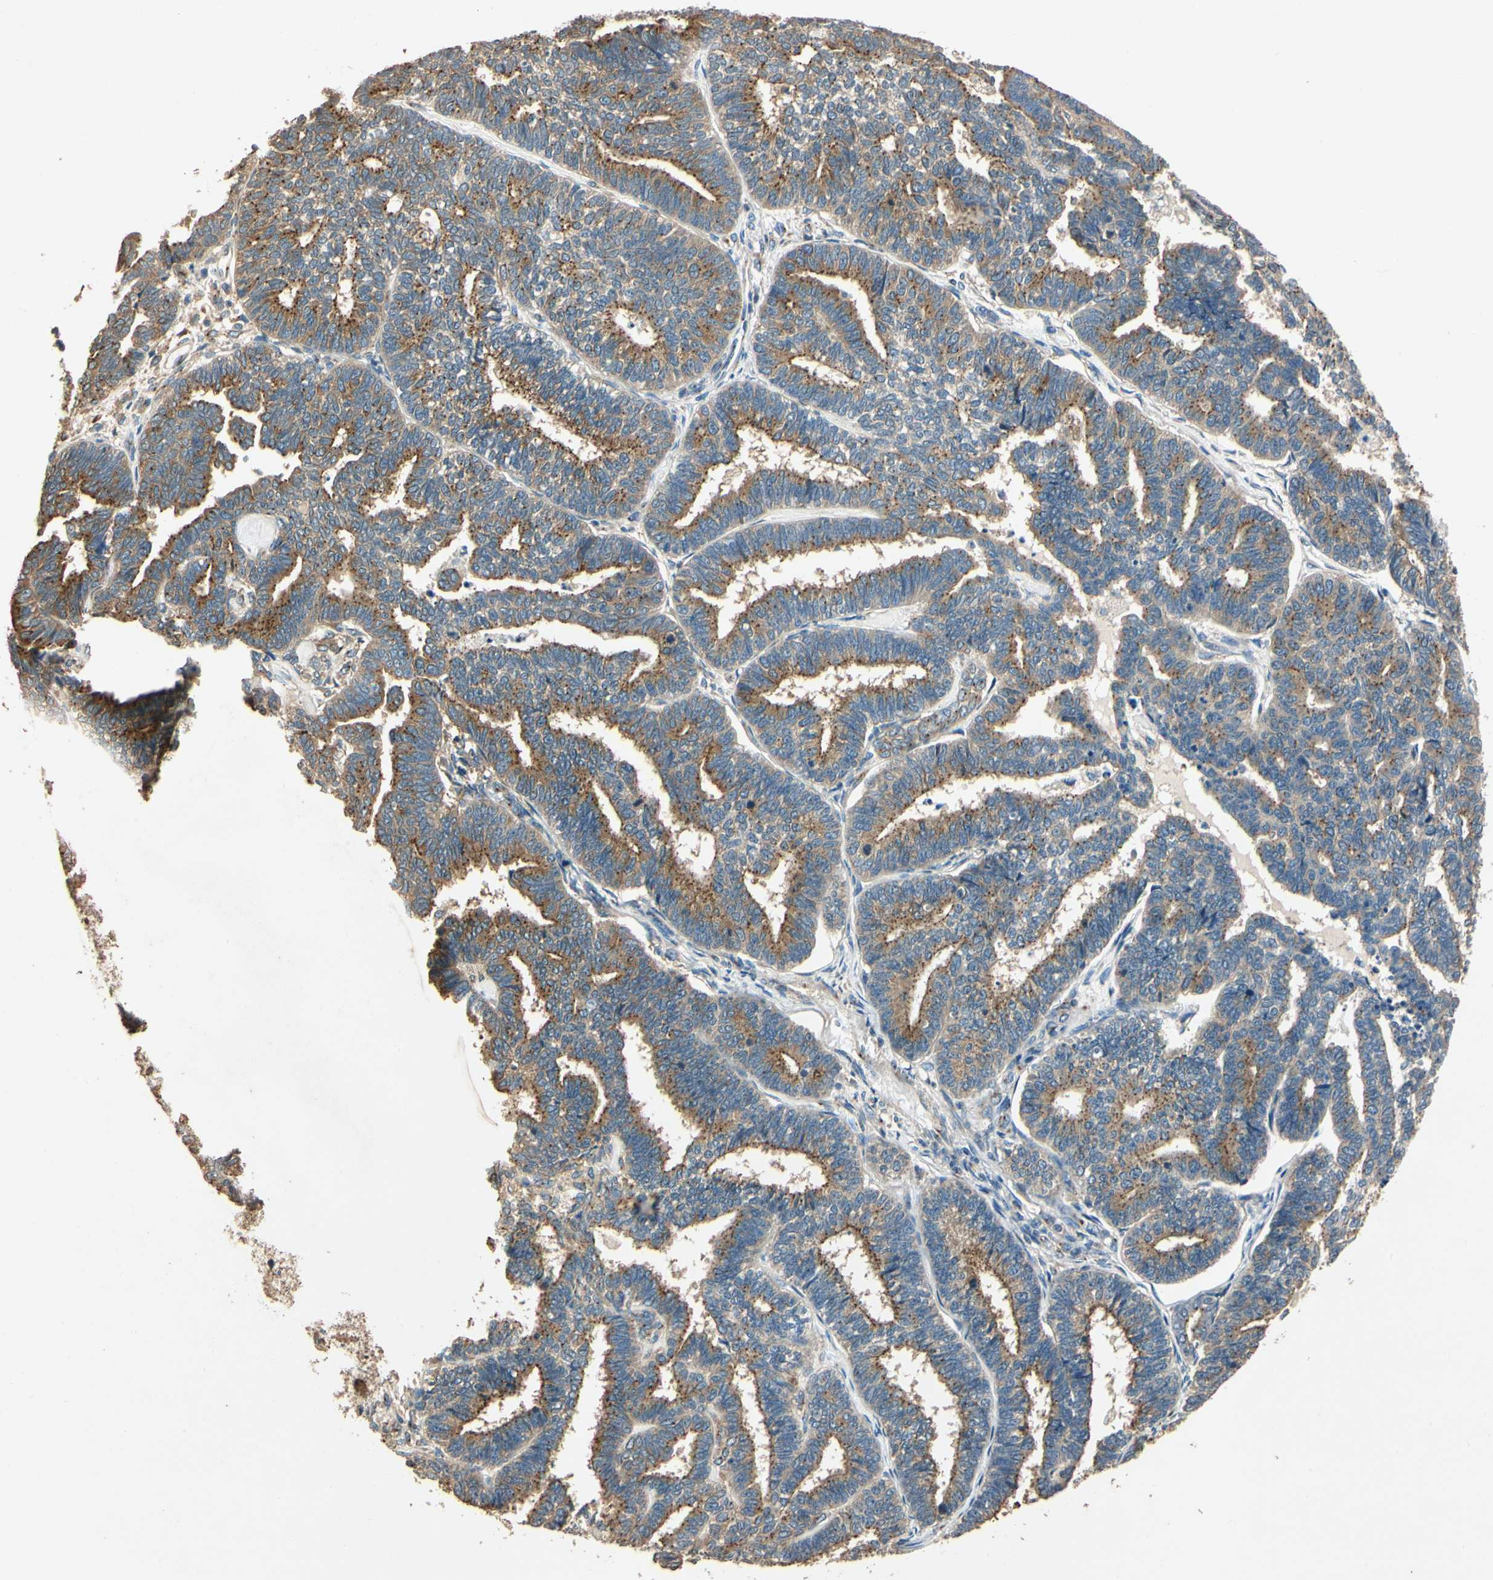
{"staining": {"intensity": "moderate", "quantity": "25%-75%", "location": "cytoplasmic/membranous"}, "tissue": "endometrial cancer", "cell_type": "Tumor cells", "image_type": "cancer", "snomed": [{"axis": "morphology", "description": "Adenocarcinoma, NOS"}, {"axis": "topography", "description": "Endometrium"}], "caption": "Adenocarcinoma (endometrial) tissue shows moderate cytoplasmic/membranous expression in about 25%-75% of tumor cells, visualized by immunohistochemistry. The protein of interest is stained brown, and the nuclei are stained in blue (DAB (3,3'-diaminobenzidine) IHC with brightfield microscopy, high magnification).", "gene": "AKAP9", "patient": {"sex": "female", "age": 70}}